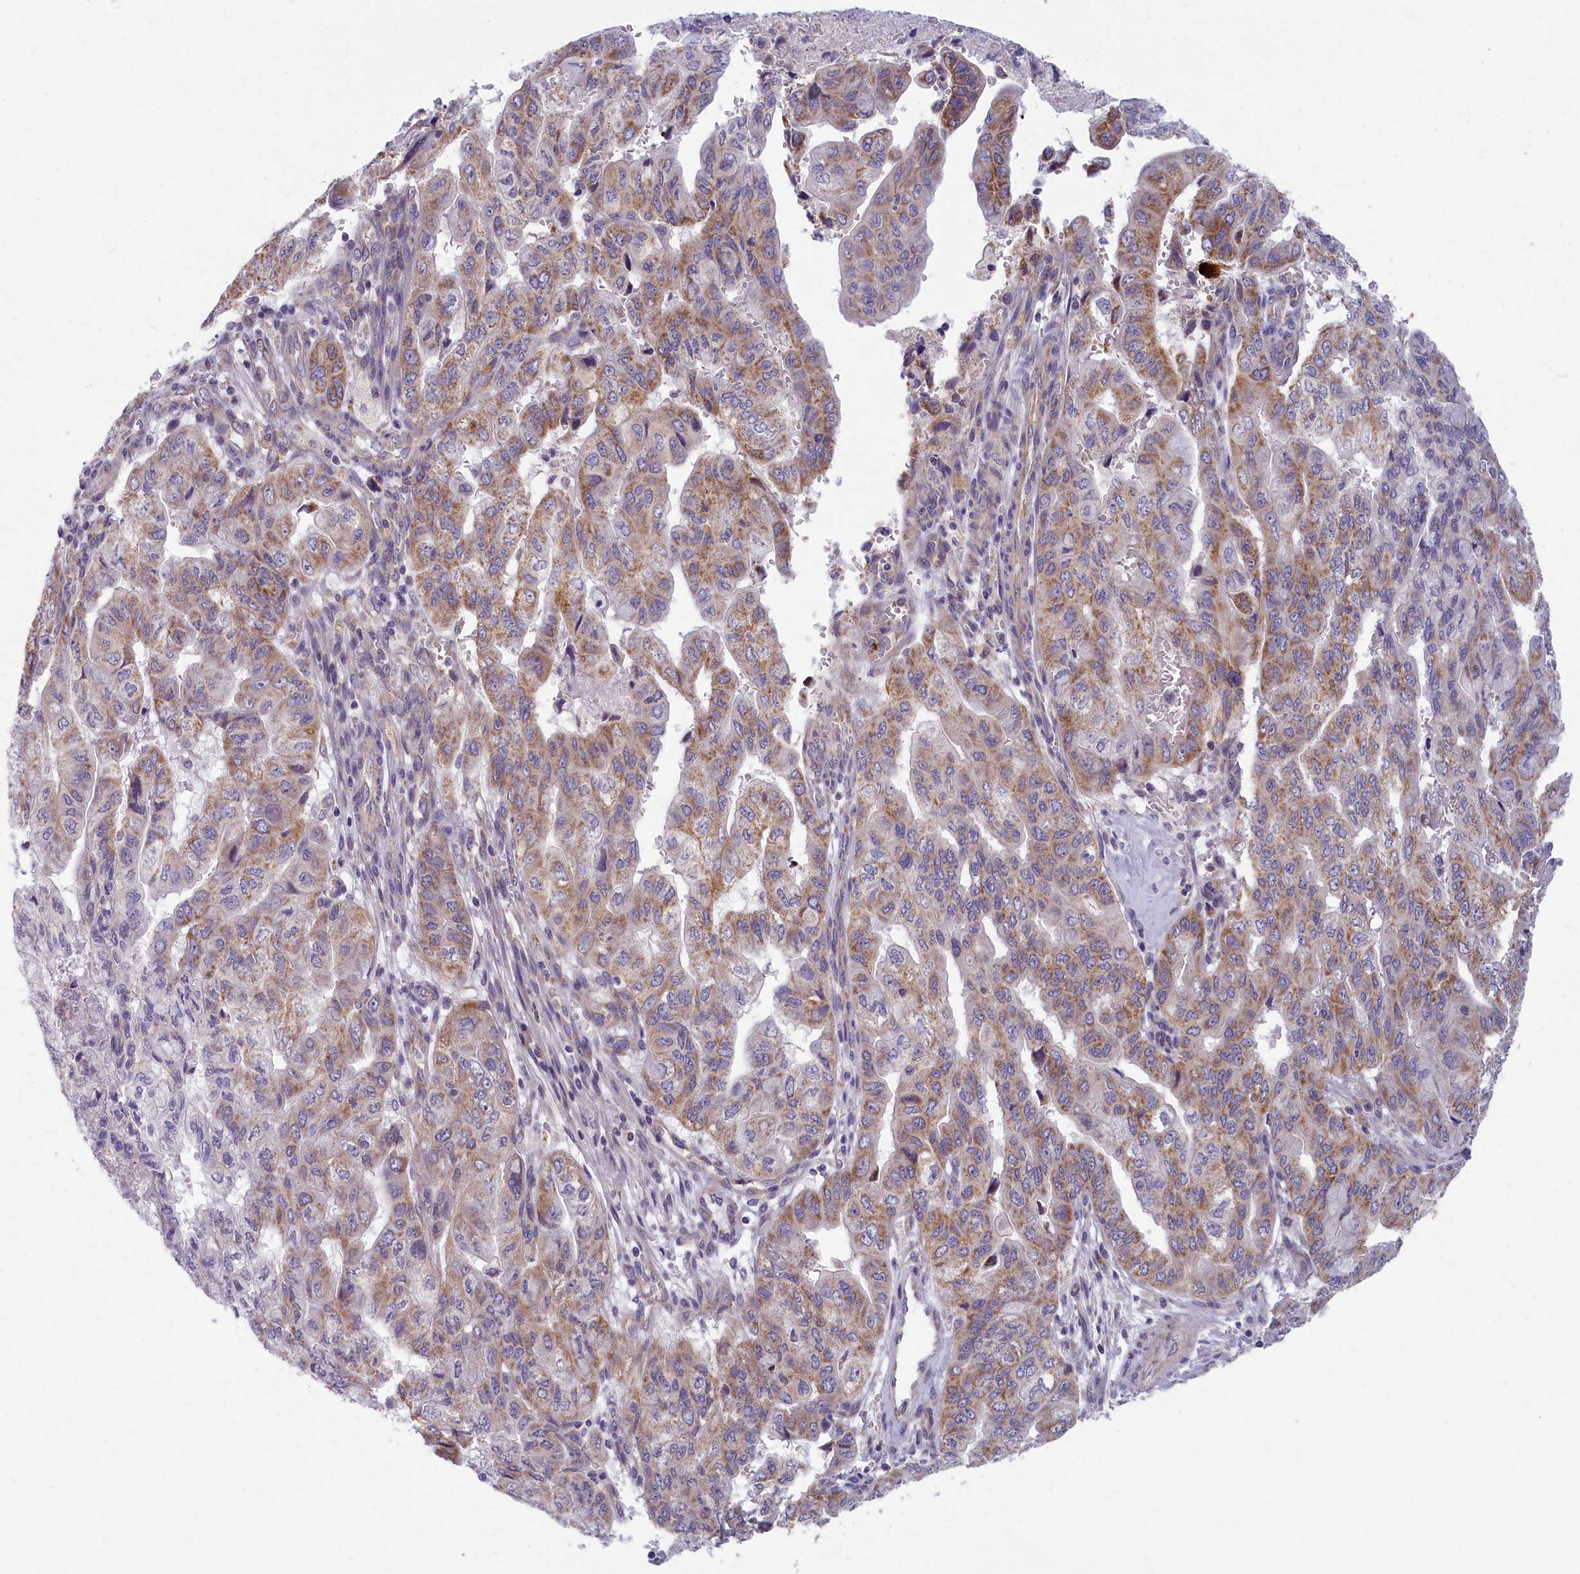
{"staining": {"intensity": "moderate", "quantity": ">75%", "location": "cytoplasmic/membranous"}, "tissue": "pancreatic cancer", "cell_type": "Tumor cells", "image_type": "cancer", "snomed": [{"axis": "morphology", "description": "Adenocarcinoma, NOS"}, {"axis": "topography", "description": "Pancreas"}], "caption": "Immunohistochemical staining of human adenocarcinoma (pancreatic) reveals medium levels of moderate cytoplasmic/membranous staining in about >75% of tumor cells.", "gene": "MRPS25", "patient": {"sex": "male", "age": 51}}